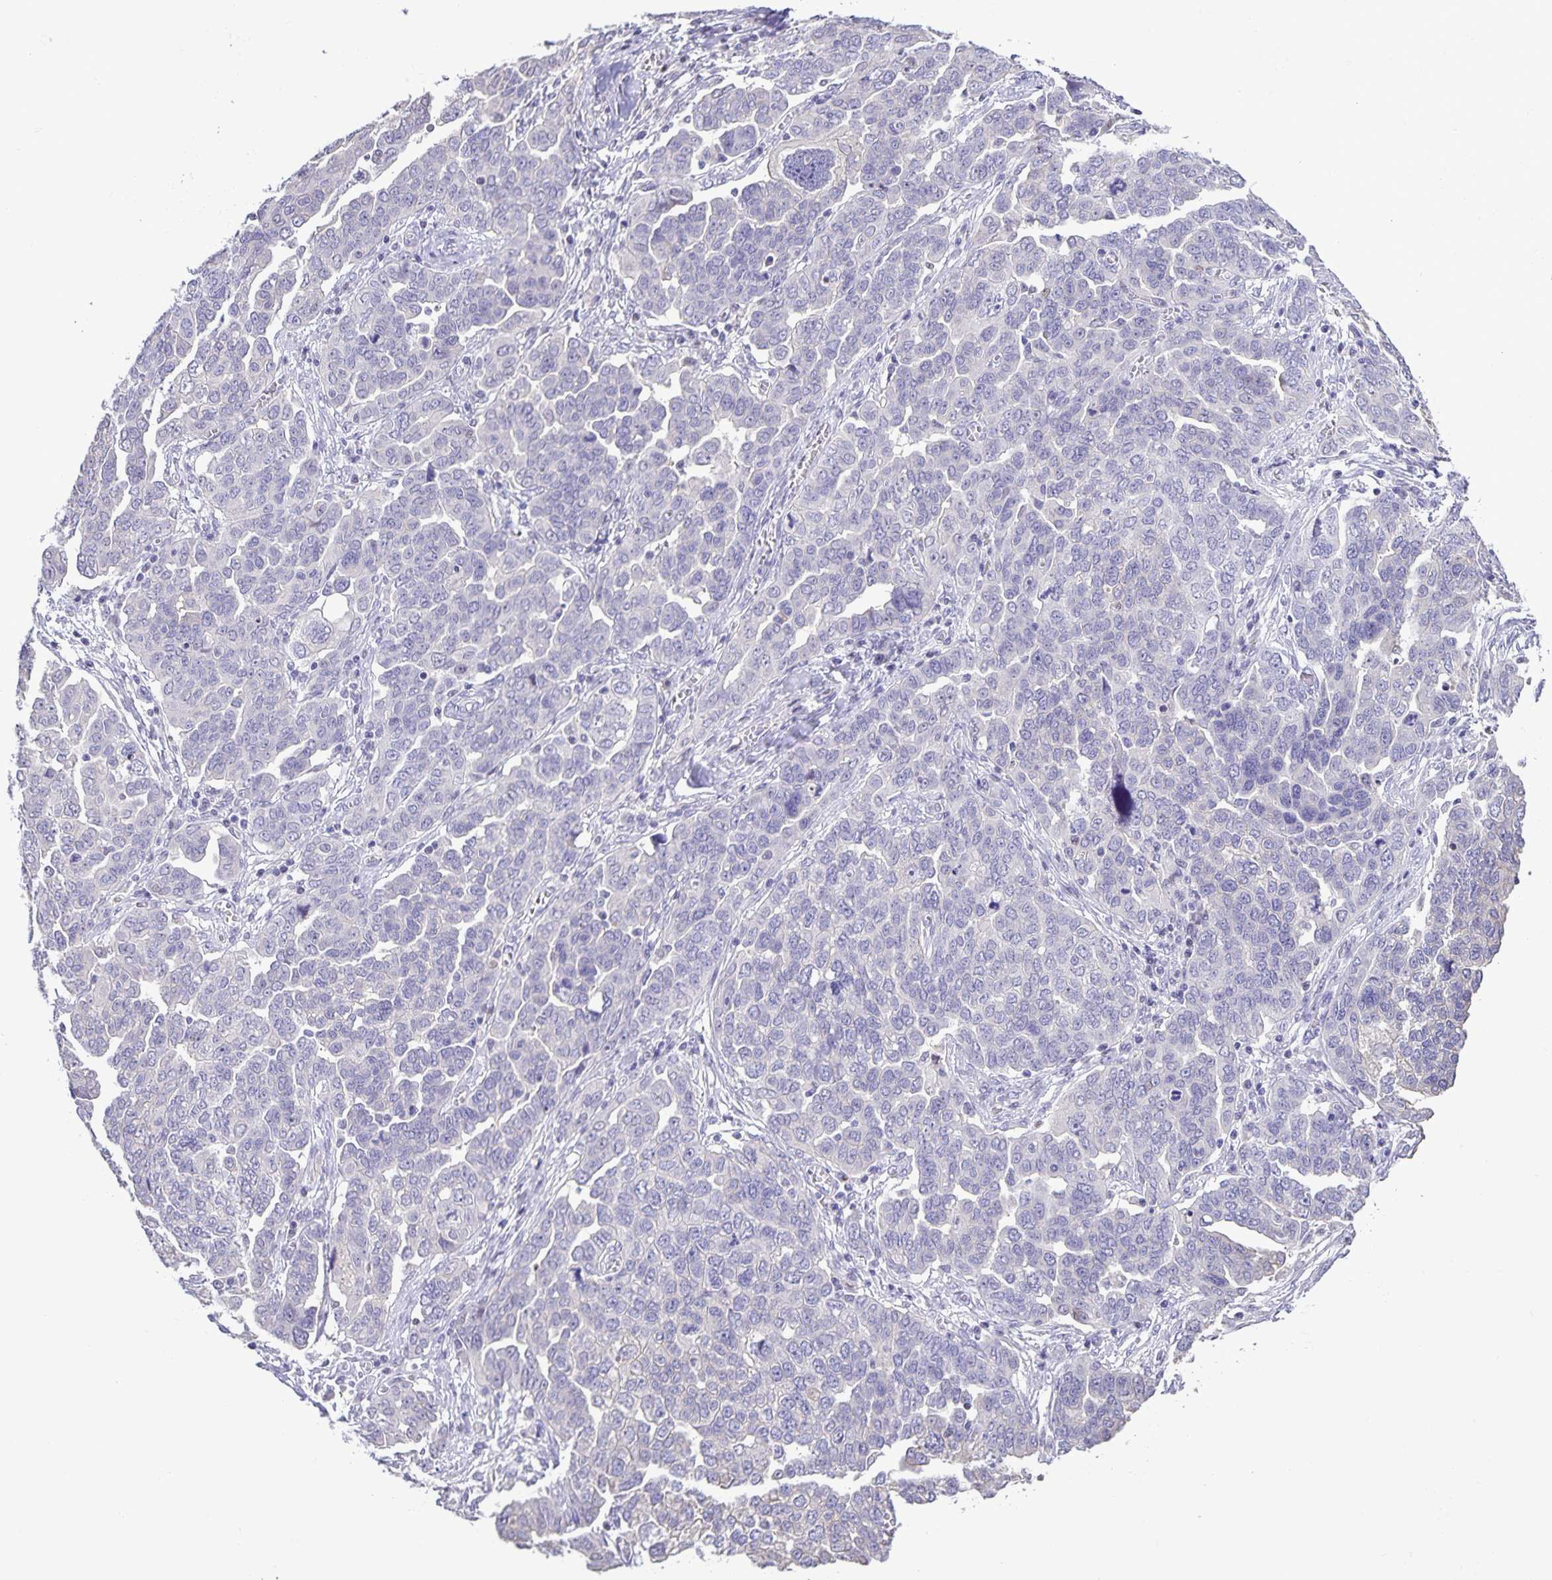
{"staining": {"intensity": "negative", "quantity": "none", "location": "none"}, "tissue": "ovarian cancer", "cell_type": "Tumor cells", "image_type": "cancer", "snomed": [{"axis": "morphology", "description": "Cystadenocarcinoma, serous, NOS"}, {"axis": "topography", "description": "Ovary"}], "caption": "Immunohistochemical staining of serous cystadenocarcinoma (ovarian) shows no significant staining in tumor cells.", "gene": "ONECUT2", "patient": {"sex": "female", "age": 59}}